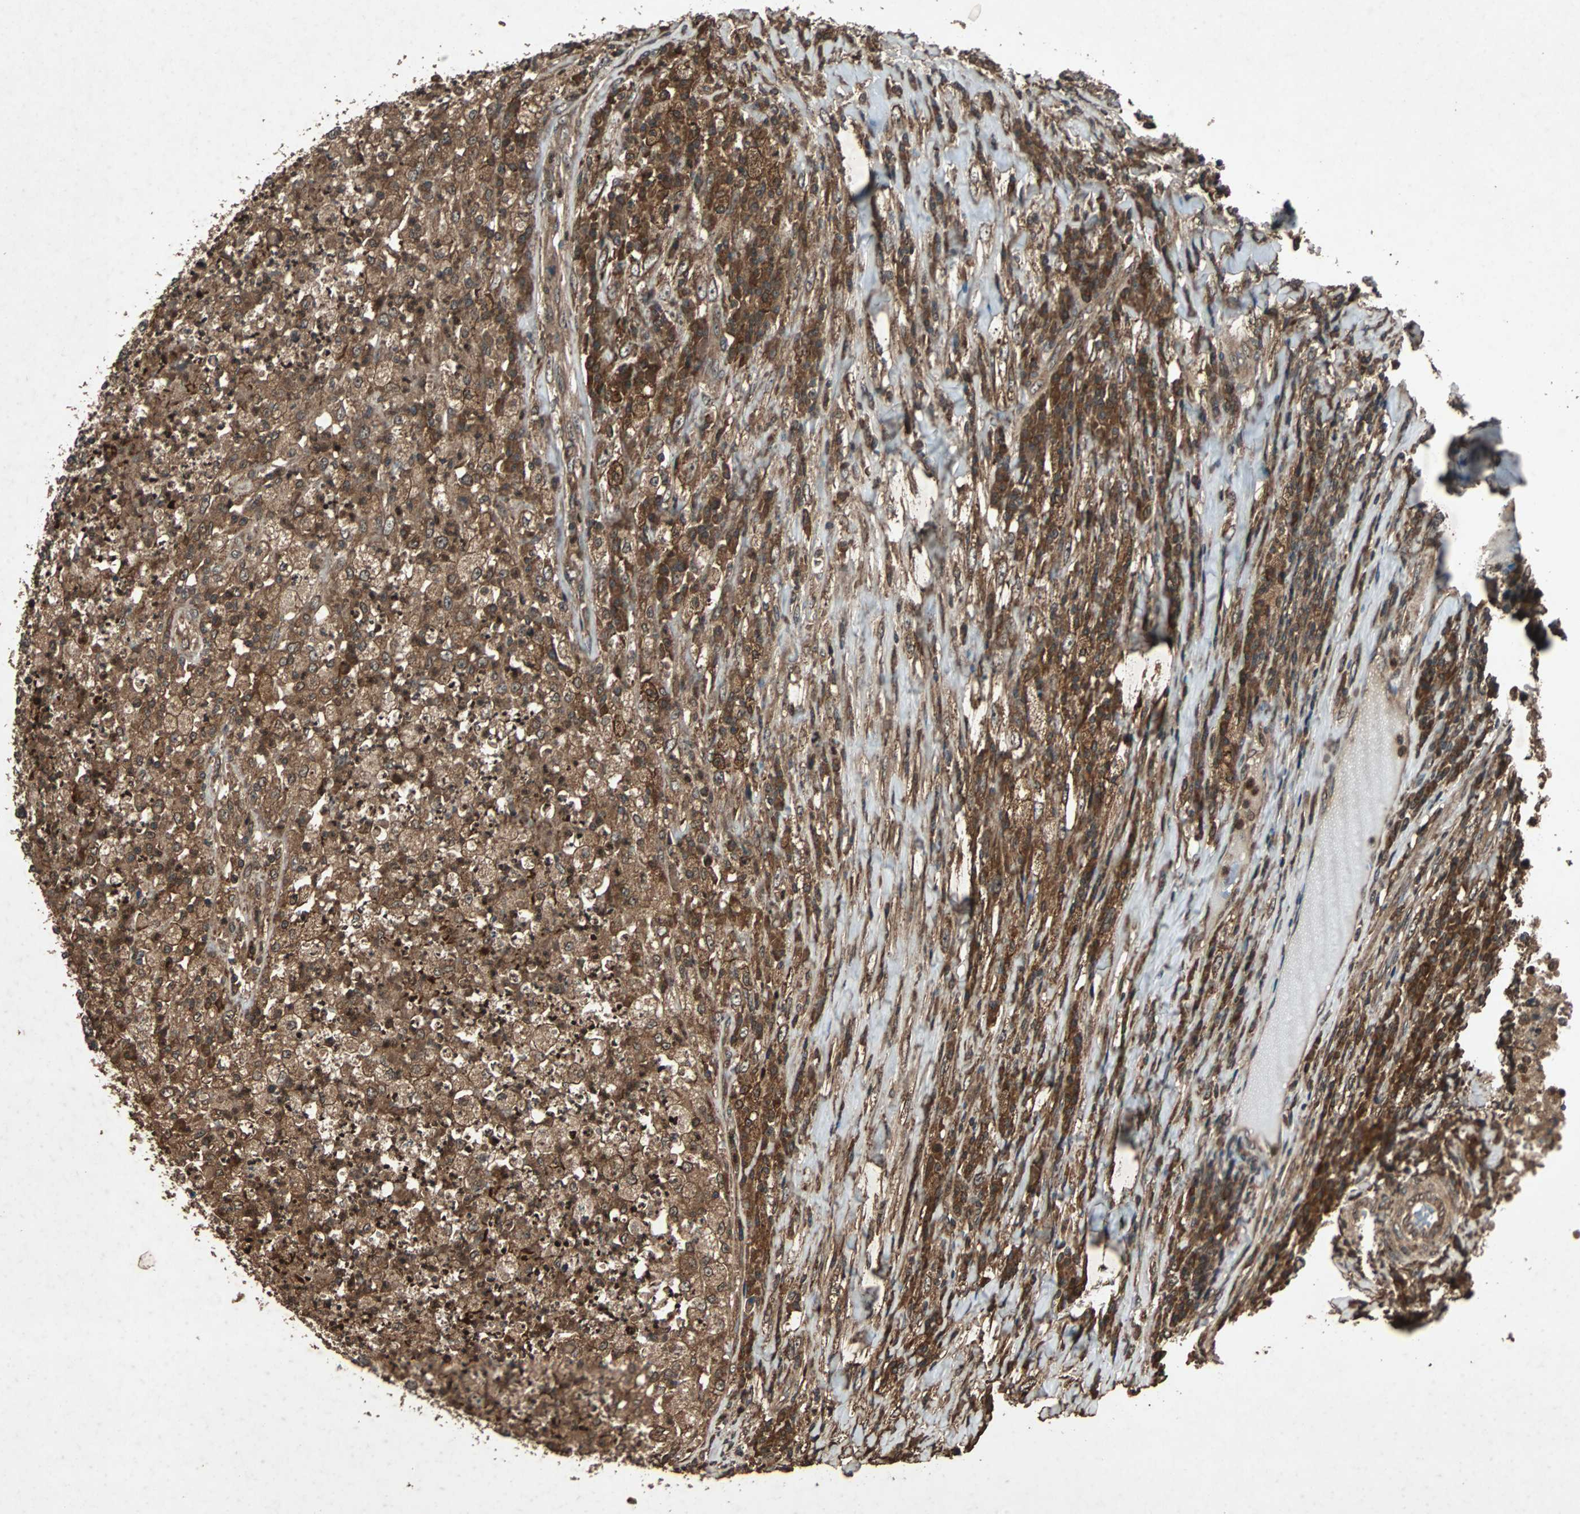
{"staining": {"intensity": "strong", "quantity": ">75%", "location": "cytoplasmic/membranous"}, "tissue": "testis cancer", "cell_type": "Tumor cells", "image_type": "cancer", "snomed": [{"axis": "morphology", "description": "Necrosis, NOS"}, {"axis": "morphology", "description": "Carcinoma, Embryonal, NOS"}, {"axis": "topography", "description": "Testis"}], "caption": "Human testis cancer (embryonal carcinoma) stained with a protein marker shows strong staining in tumor cells.", "gene": "LAMTOR5", "patient": {"sex": "male", "age": 19}}